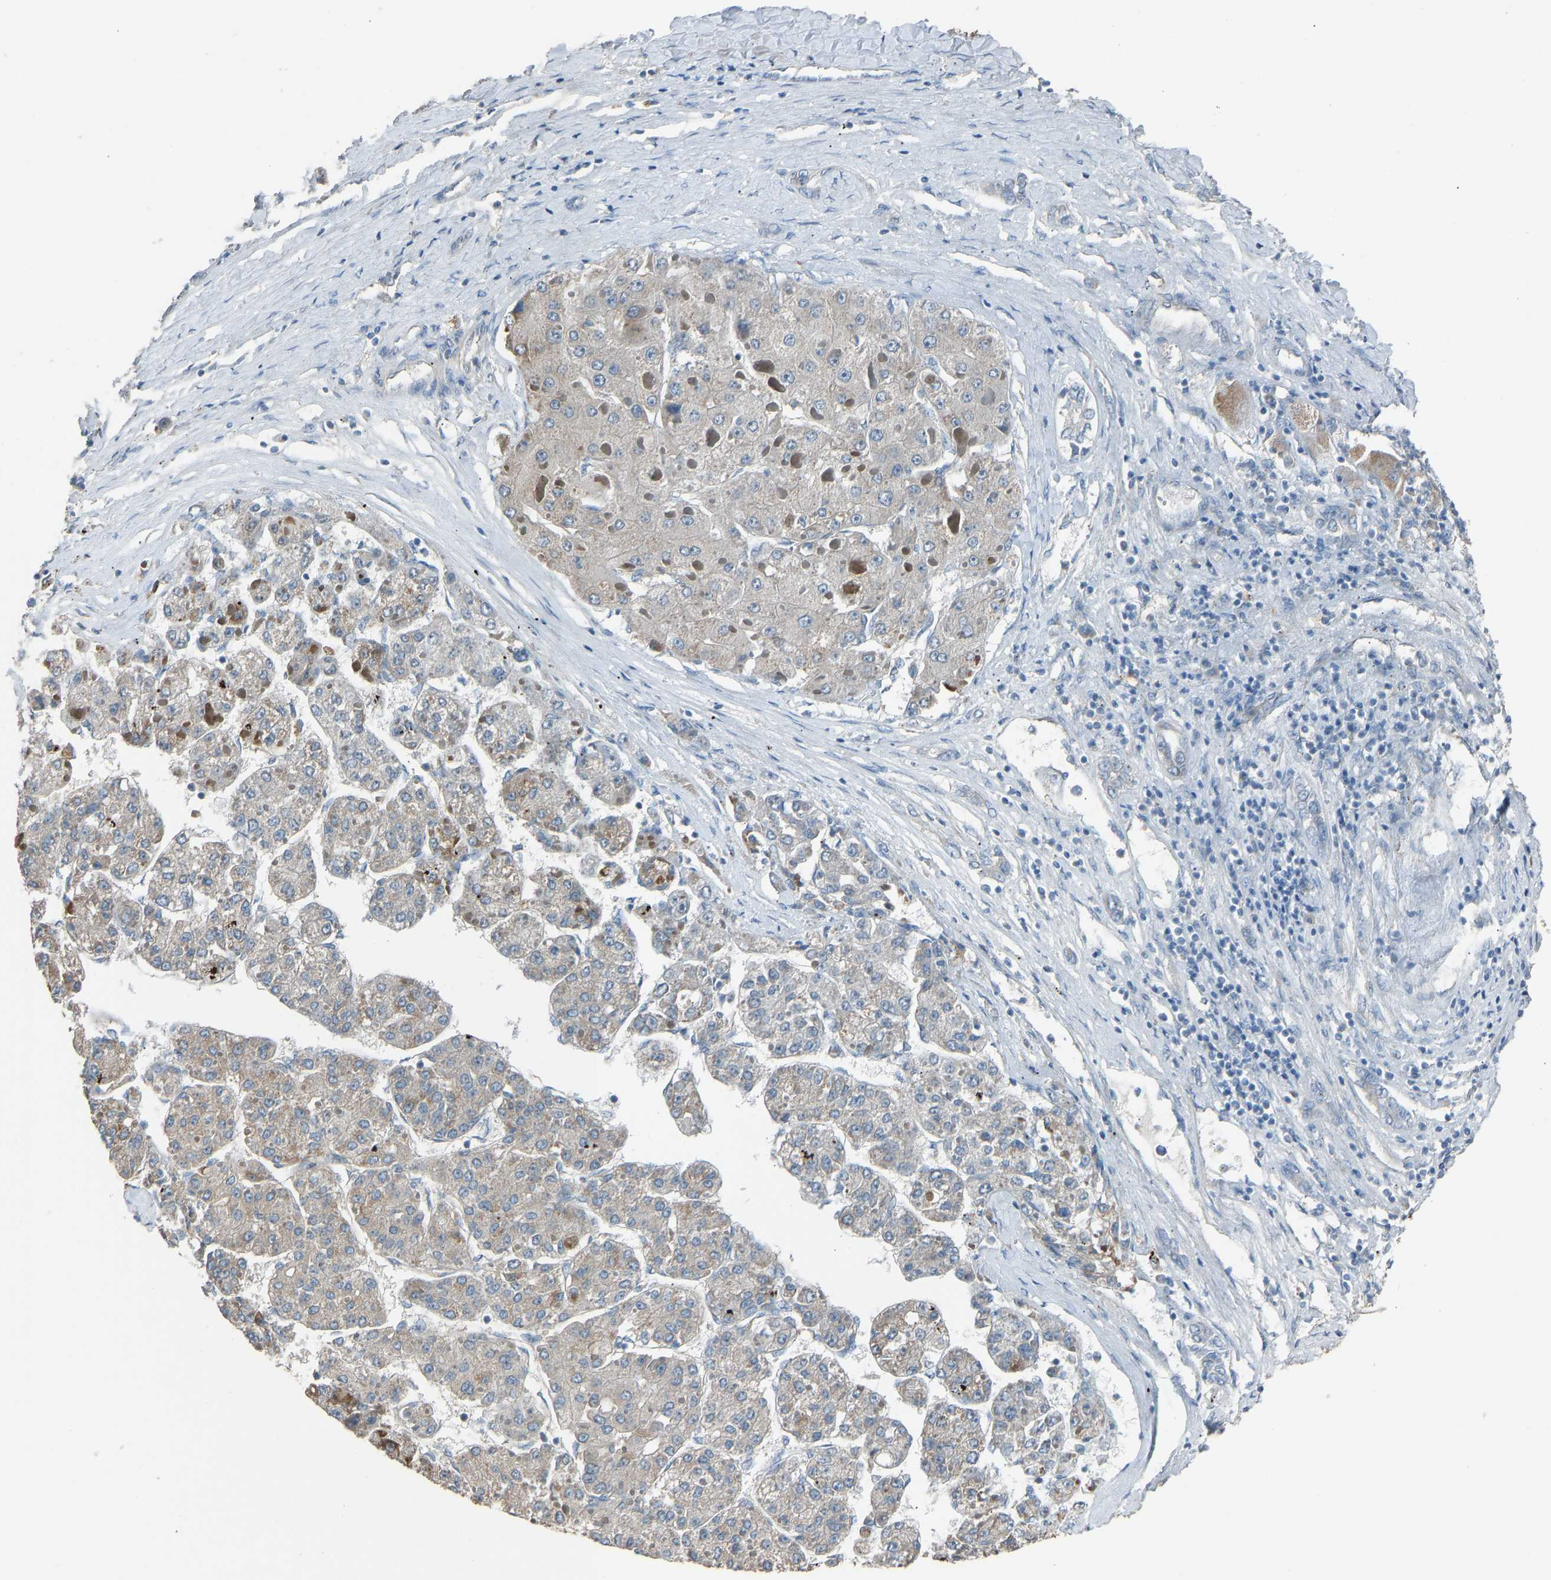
{"staining": {"intensity": "negative", "quantity": "none", "location": "none"}, "tissue": "liver cancer", "cell_type": "Tumor cells", "image_type": "cancer", "snomed": [{"axis": "morphology", "description": "Carcinoma, Hepatocellular, NOS"}, {"axis": "topography", "description": "Liver"}], "caption": "A micrograph of liver hepatocellular carcinoma stained for a protein reveals no brown staining in tumor cells. The staining was performed using DAB to visualize the protein expression in brown, while the nuclei were stained in blue with hematoxylin (Magnification: 20x).", "gene": "TGFBR3", "patient": {"sex": "female", "age": 73}}